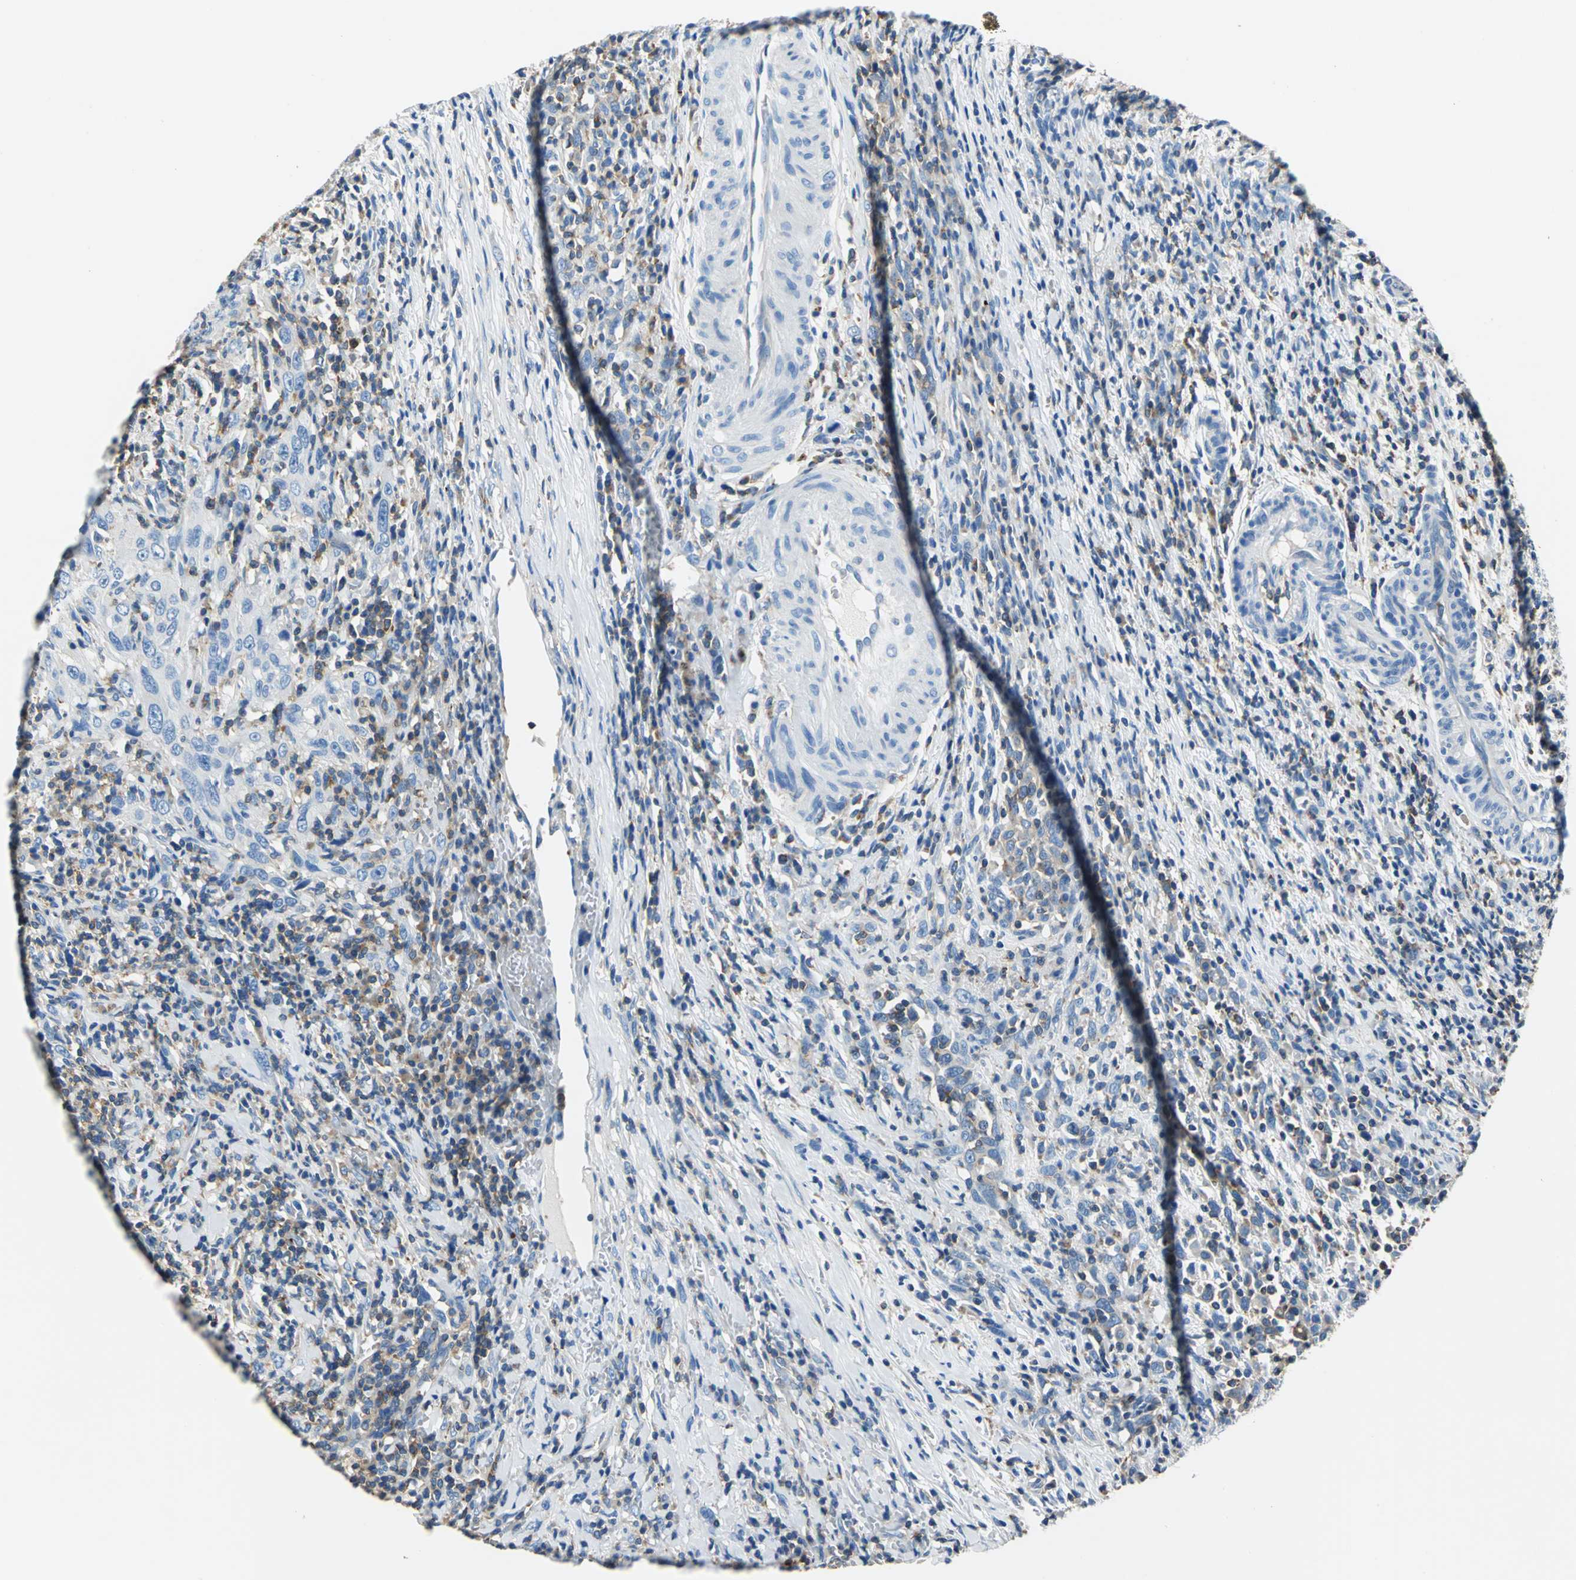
{"staining": {"intensity": "negative", "quantity": "none", "location": "none"}, "tissue": "urothelial cancer", "cell_type": "Tumor cells", "image_type": "cancer", "snomed": [{"axis": "morphology", "description": "Urothelial carcinoma, High grade"}, {"axis": "topography", "description": "Urinary bladder"}], "caption": "This image is of high-grade urothelial carcinoma stained with immunohistochemistry to label a protein in brown with the nuclei are counter-stained blue. There is no expression in tumor cells. (Stains: DAB (3,3'-diaminobenzidine) IHC with hematoxylin counter stain, Microscopy: brightfield microscopy at high magnification).", "gene": "SEPTIN6", "patient": {"sex": "male", "age": 61}}